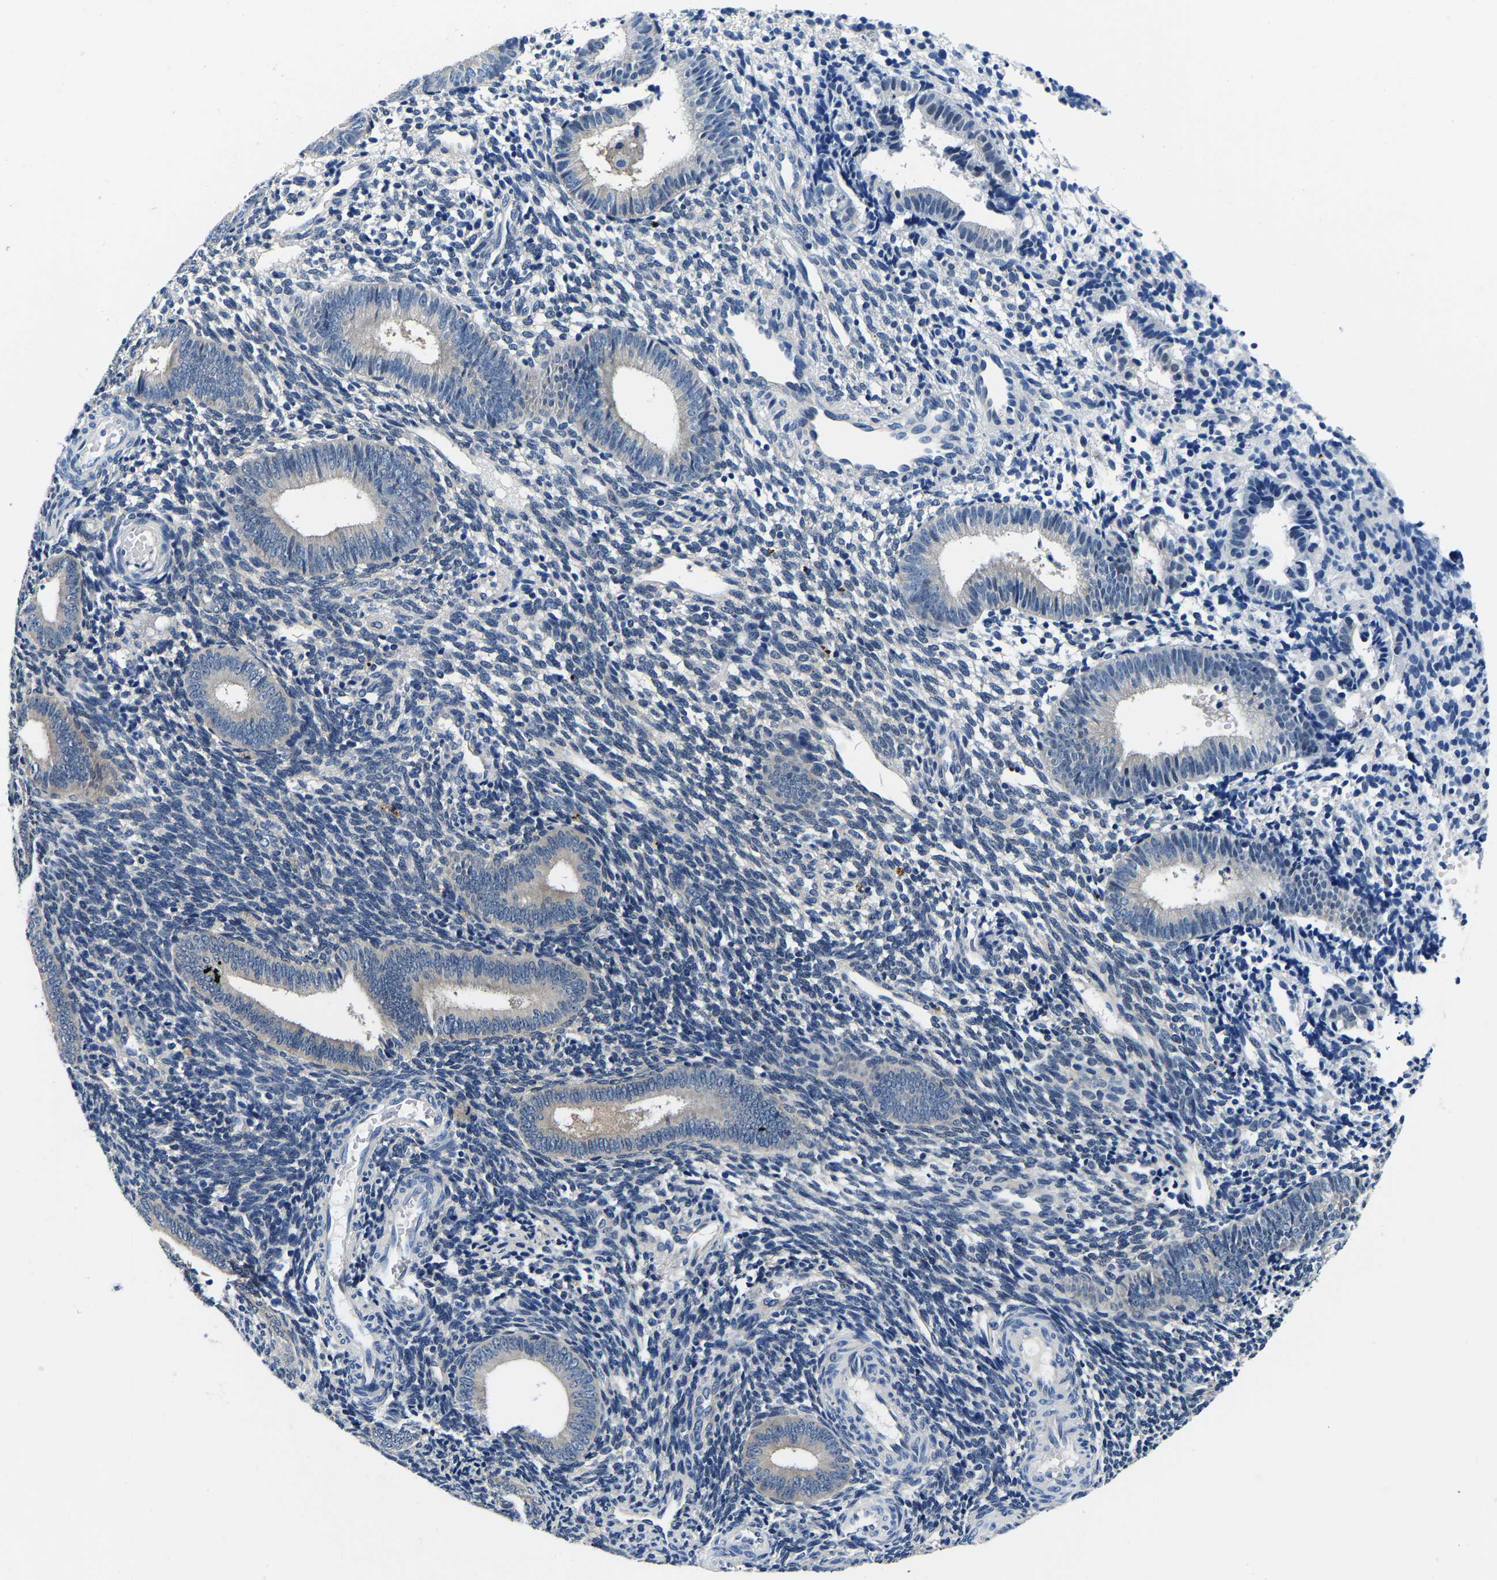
{"staining": {"intensity": "negative", "quantity": "none", "location": "none"}, "tissue": "endometrium", "cell_type": "Cells in endometrial stroma", "image_type": "normal", "snomed": [{"axis": "morphology", "description": "Normal tissue, NOS"}, {"axis": "topography", "description": "Uterus"}, {"axis": "topography", "description": "Endometrium"}], "caption": "Immunohistochemical staining of normal human endometrium demonstrates no significant staining in cells in endometrial stroma.", "gene": "ACO1", "patient": {"sex": "female", "age": 33}}